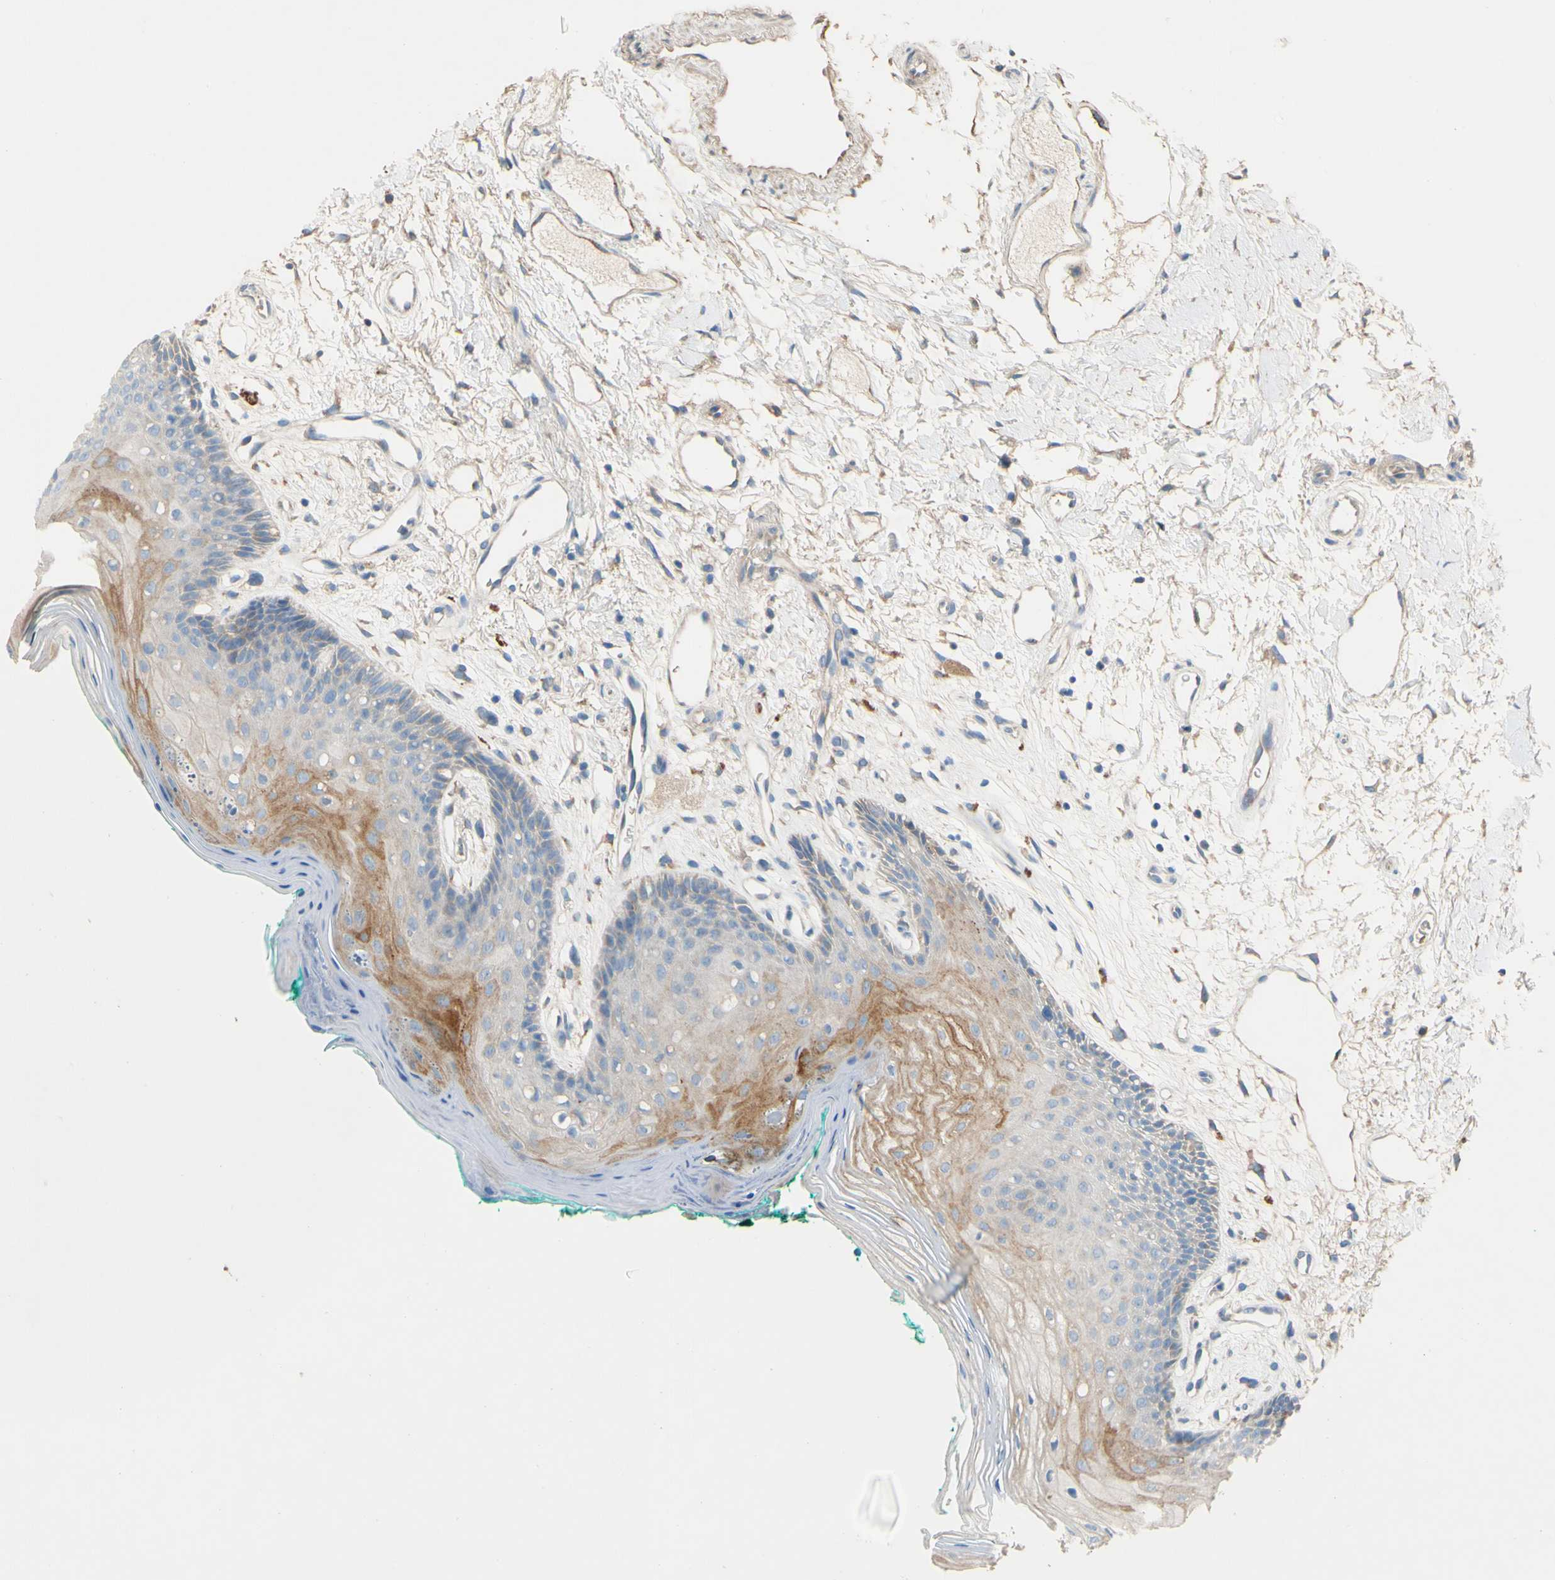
{"staining": {"intensity": "moderate", "quantity": "25%-75%", "location": "cytoplasmic/membranous"}, "tissue": "oral mucosa", "cell_type": "Squamous epithelial cells", "image_type": "normal", "snomed": [{"axis": "morphology", "description": "Normal tissue, NOS"}, {"axis": "topography", "description": "Skeletal muscle"}, {"axis": "topography", "description": "Oral tissue"}, {"axis": "topography", "description": "Peripheral nerve tissue"}], "caption": "Protein expression analysis of benign human oral mucosa reveals moderate cytoplasmic/membranous positivity in approximately 25%-75% of squamous epithelial cells. The protein of interest is stained brown, and the nuclei are stained in blue (DAB (3,3'-diaminobenzidine) IHC with brightfield microscopy, high magnification).", "gene": "DKK3", "patient": {"sex": "female", "age": 84}}